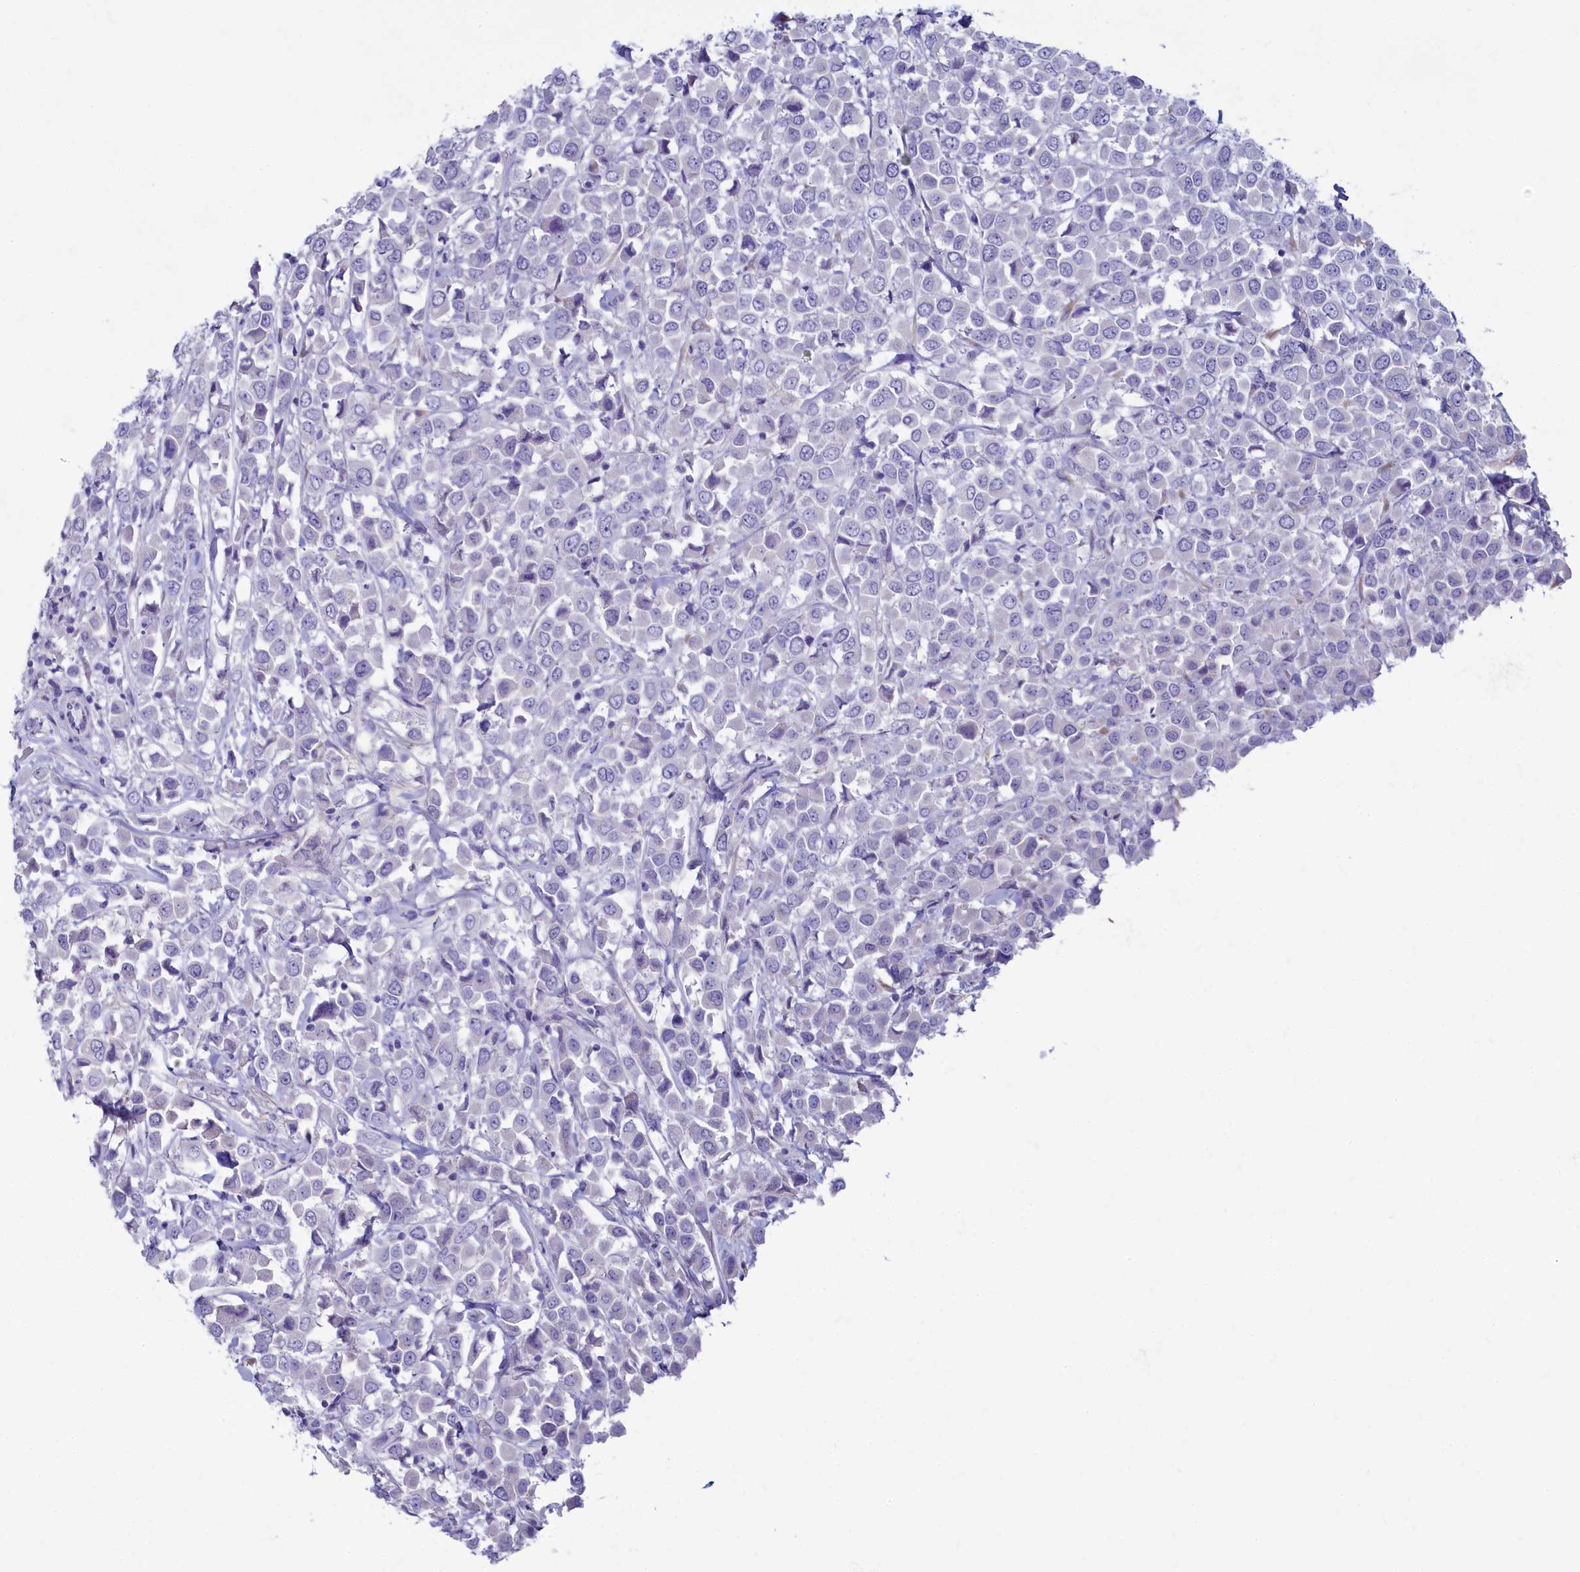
{"staining": {"intensity": "negative", "quantity": "none", "location": "none"}, "tissue": "breast cancer", "cell_type": "Tumor cells", "image_type": "cancer", "snomed": [{"axis": "morphology", "description": "Duct carcinoma"}, {"axis": "topography", "description": "Breast"}], "caption": "Photomicrograph shows no protein staining in tumor cells of breast invasive ductal carcinoma tissue.", "gene": "SKA3", "patient": {"sex": "female", "age": 61}}